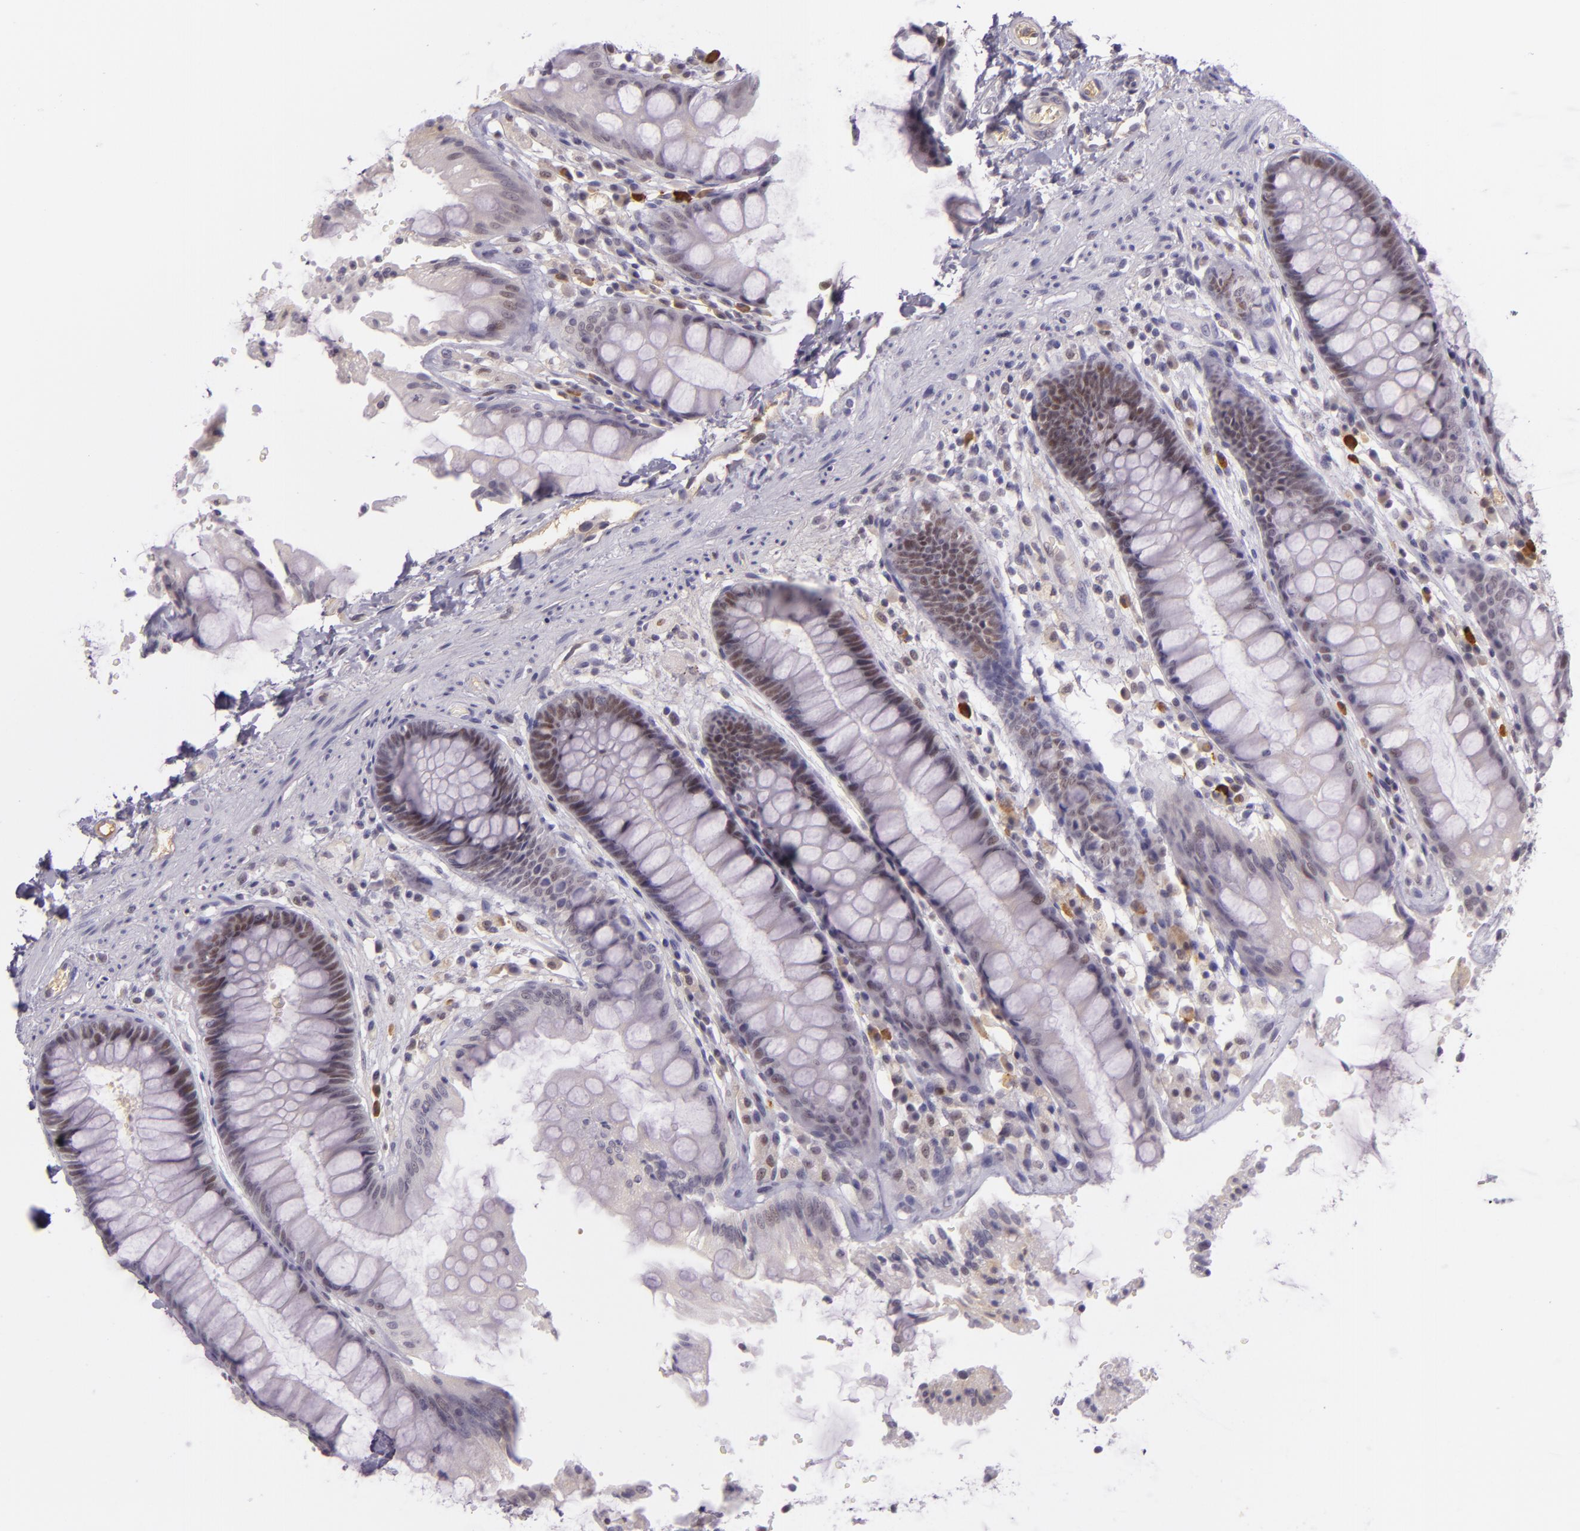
{"staining": {"intensity": "moderate", "quantity": "<25%", "location": "nuclear"}, "tissue": "rectum", "cell_type": "Glandular cells", "image_type": "normal", "snomed": [{"axis": "morphology", "description": "Normal tissue, NOS"}, {"axis": "topography", "description": "Rectum"}], "caption": "The immunohistochemical stain highlights moderate nuclear expression in glandular cells of benign rectum. (IHC, brightfield microscopy, high magnification).", "gene": "CHEK2", "patient": {"sex": "female", "age": 46}}